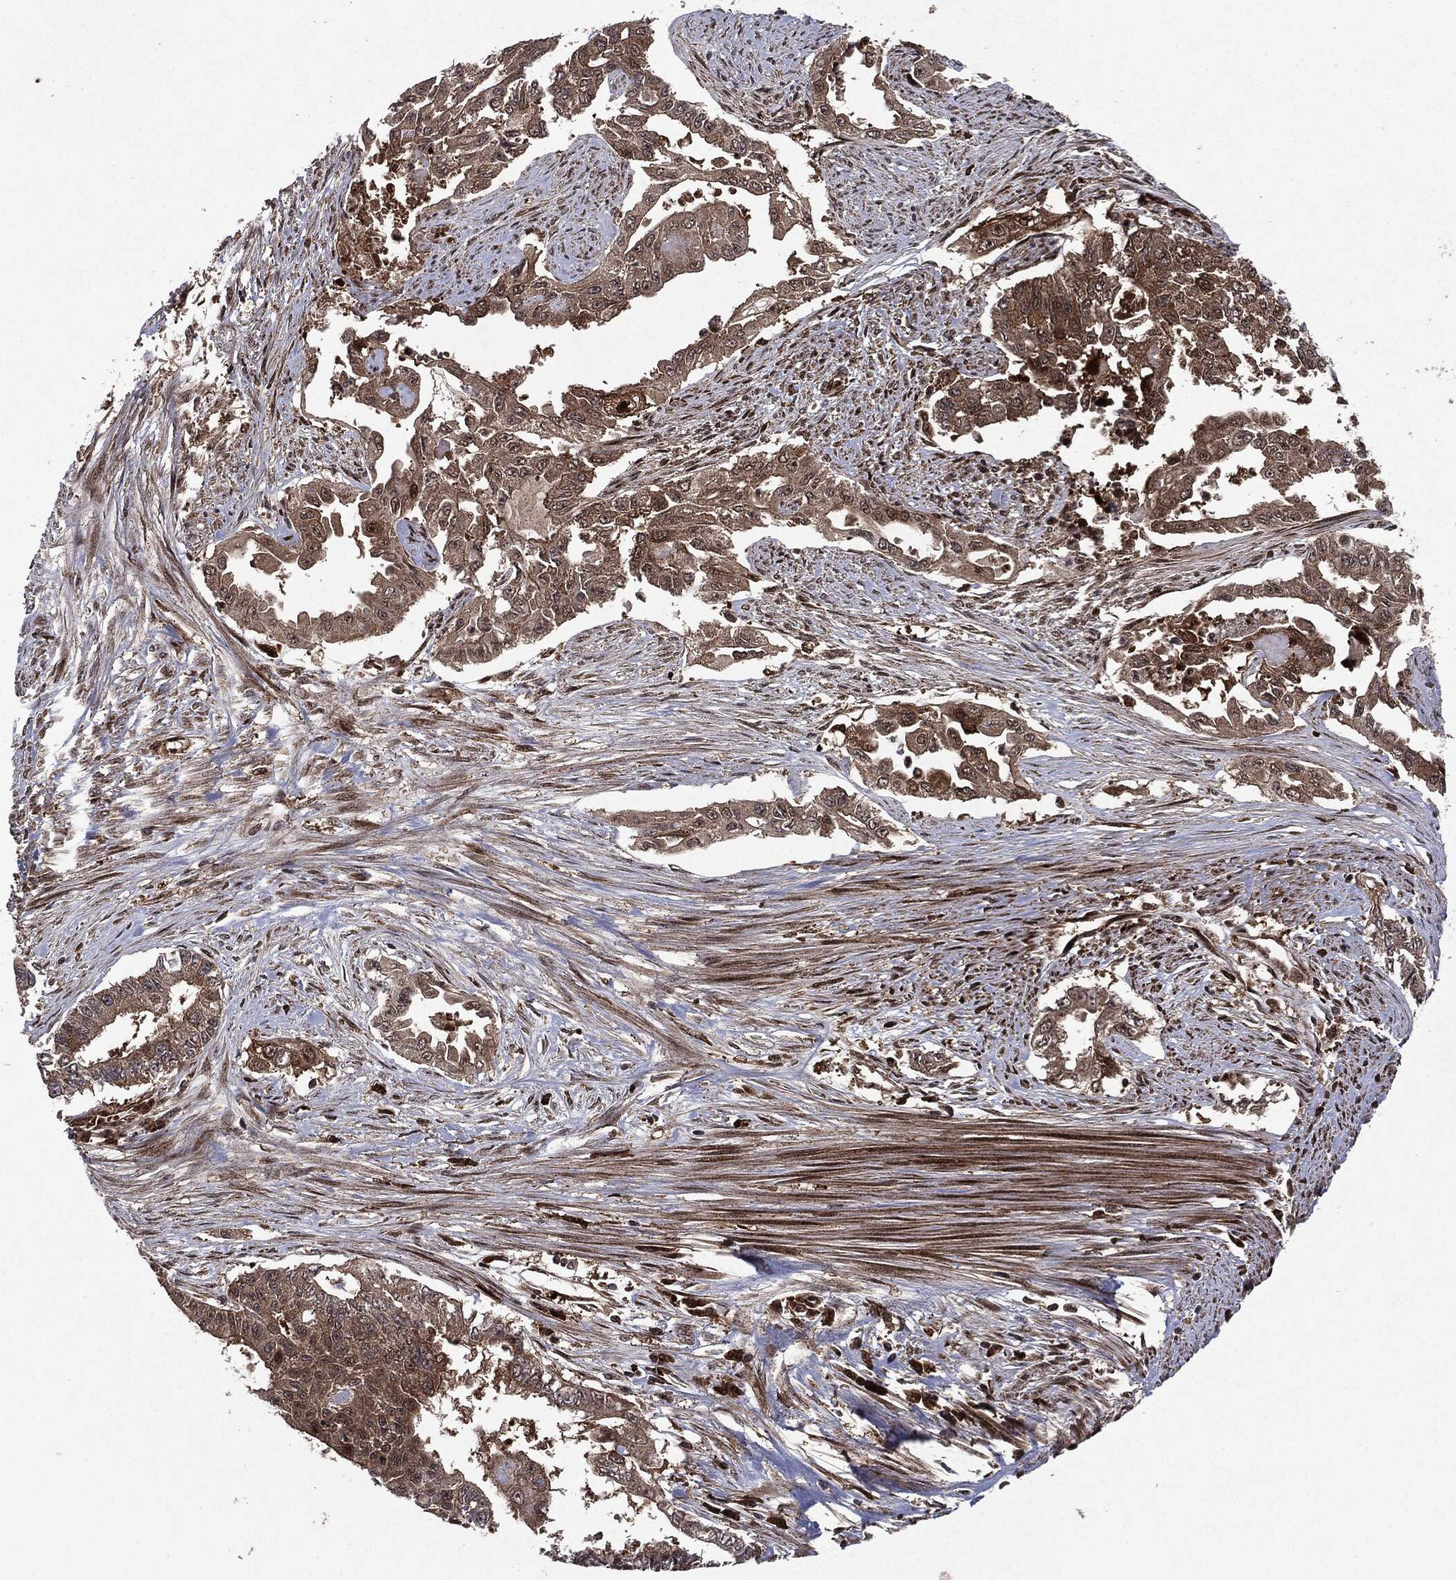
{"staining": {"intensity": "weak", "quantity": ">75%", "location": "cytoplasmic/membranous"}, "tissue": "endometrial cancer", "cell_type": "Tumor cells", "image_type": "cancer", "snomed": [{"axis": "morphology", "description": "Adenocarcinoma, NOS"}, {"axis": "topography", "description": "Uterus"}], "caption": "DAB immunohistochemical staining of endometrial cancer shows weak cytoplasmic/membranous protein staining in about >75% of tumor cells.", "gene": "OTUB1", "patient": {"sex": "female", "age": 59}}